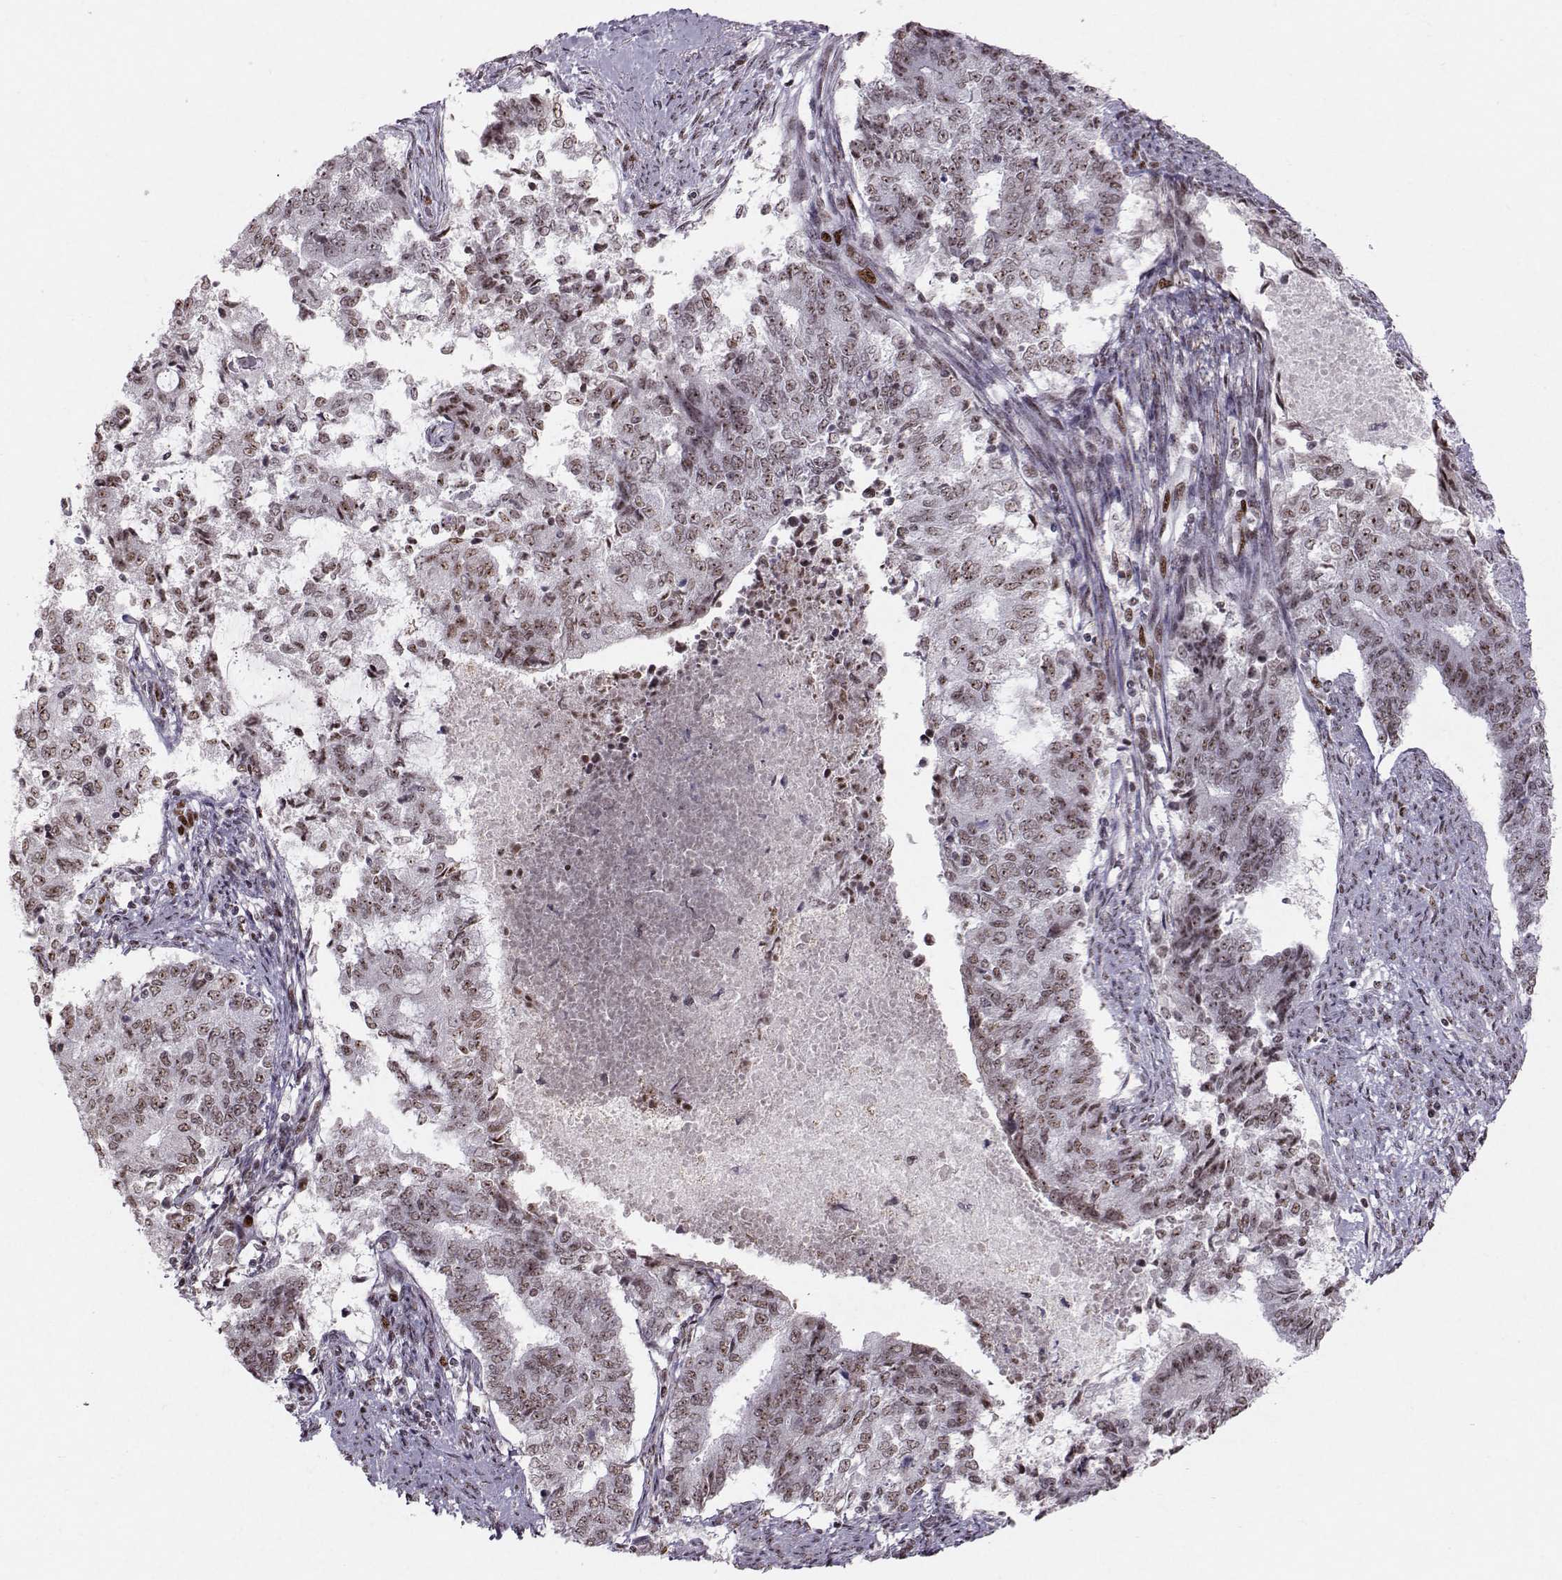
{"staining": {"intensity": "moderate", "quantity": ">75%", "location": "nuclear"}, "tissue": "endometrial cancer", "cell_type": "Tumor cells", "image_type": "cancer", "snomed": [{"axis": "morphology", "description": "Adenocarcinoma, NOS"}, {"axis": "topography", "description": "Endometrium"}], "caption": "This image displays endometrial cancer (adenocarcinoma) stained with immunohistochemistry (IHC) to label a protein in brown. The nuclear of tumor cells show moderate positivity for the protein. Nuclei are counter-stained blue.", "gene": "SNAPC2", "patient": {"sex": "female", "age": 65}}